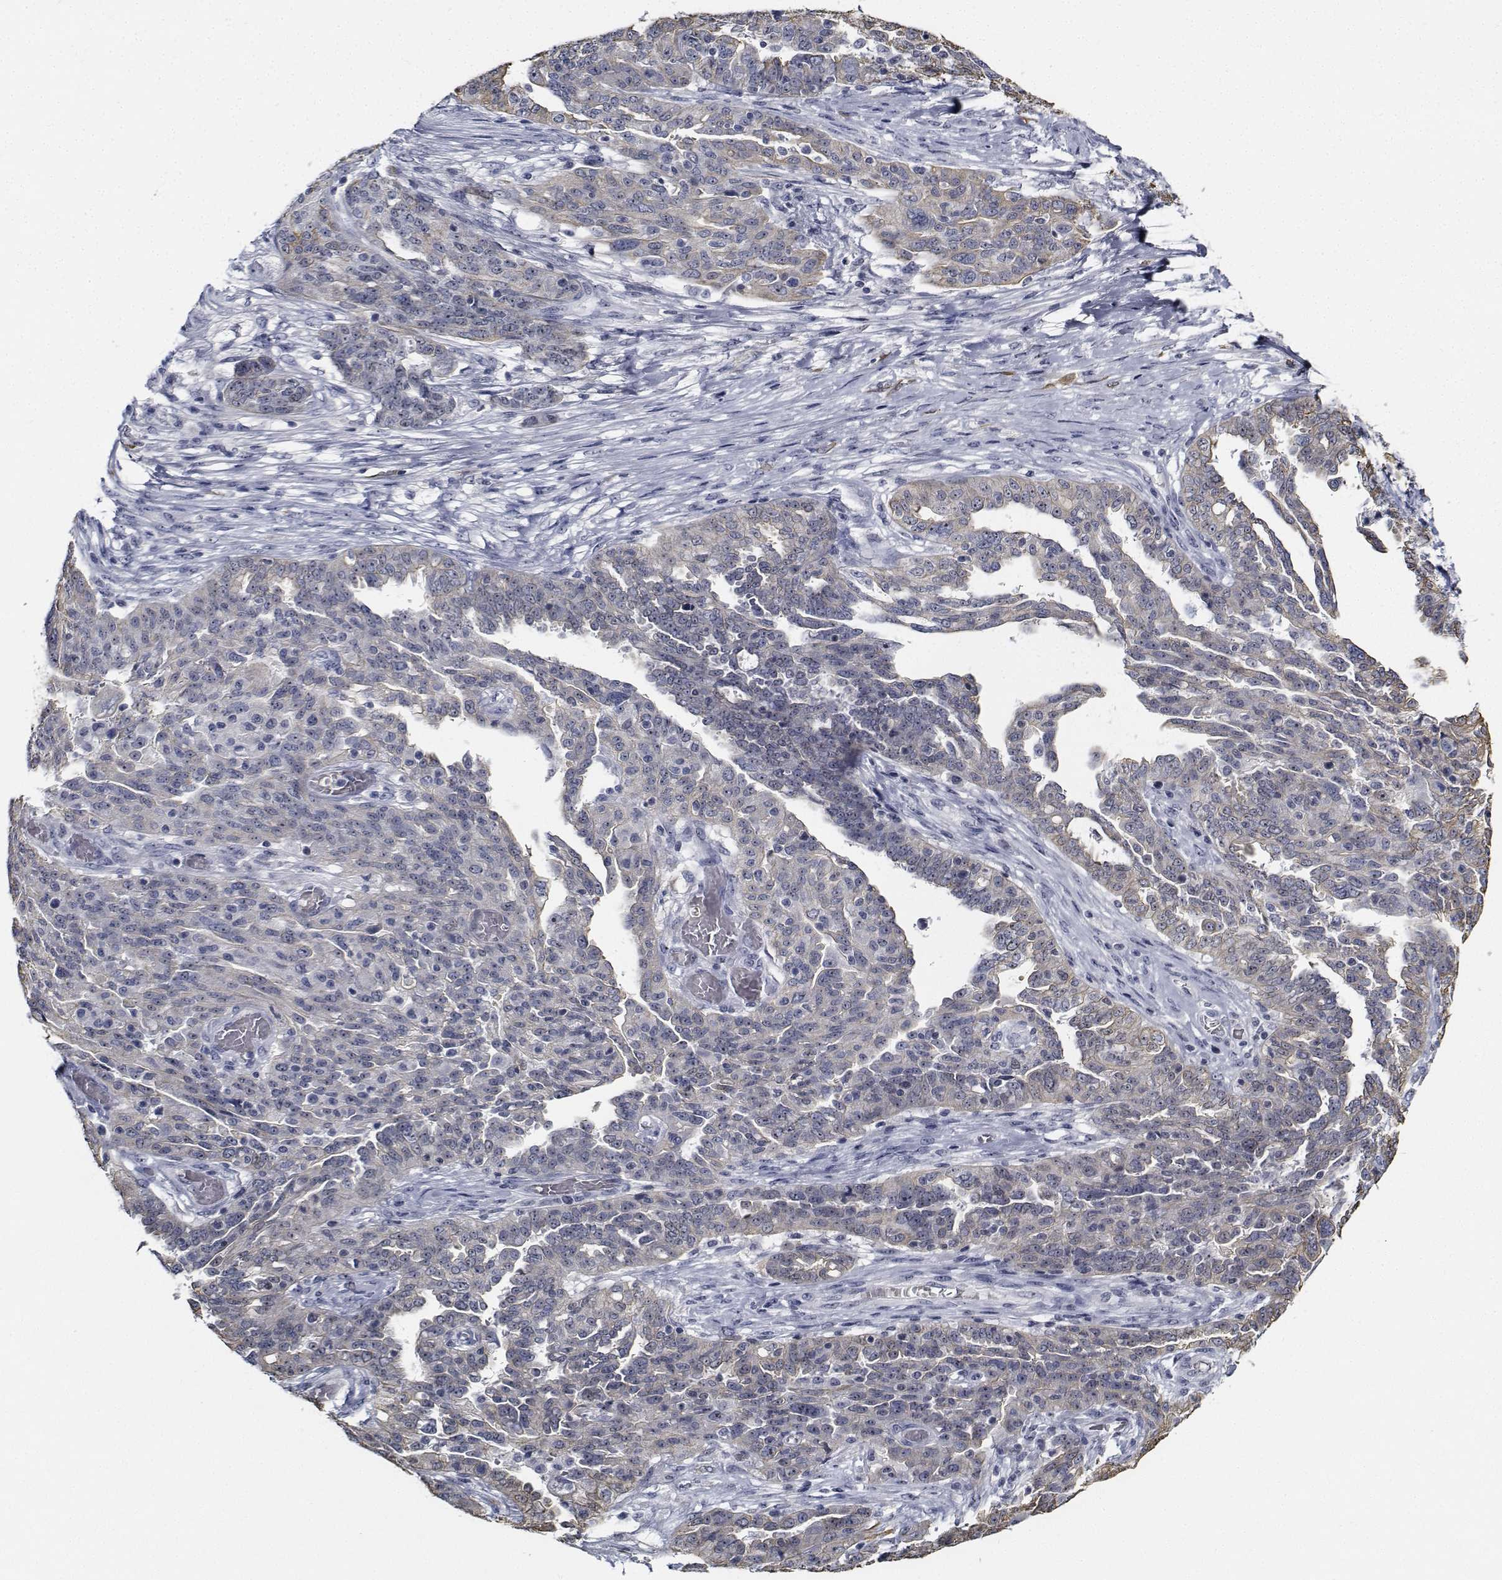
{"staining": {"intensity": "negative", "quantity": "none", "location": "none"}, "tissue": "ovarian cancer", "cell_type": "Tumor cells", "image_type": "cancer", "snomed": [{"axis": "morphology", "description": "Cystadenocarcinoma, serous, NOS"}, {"axis": "topography", "description": "Ovary"}], "caption": "There is no significant staining in tumor cells of serous cystadenocarcinoma (ovarian).", "gene": "NVL", "patient": {"sex": "female", "age": 67}}